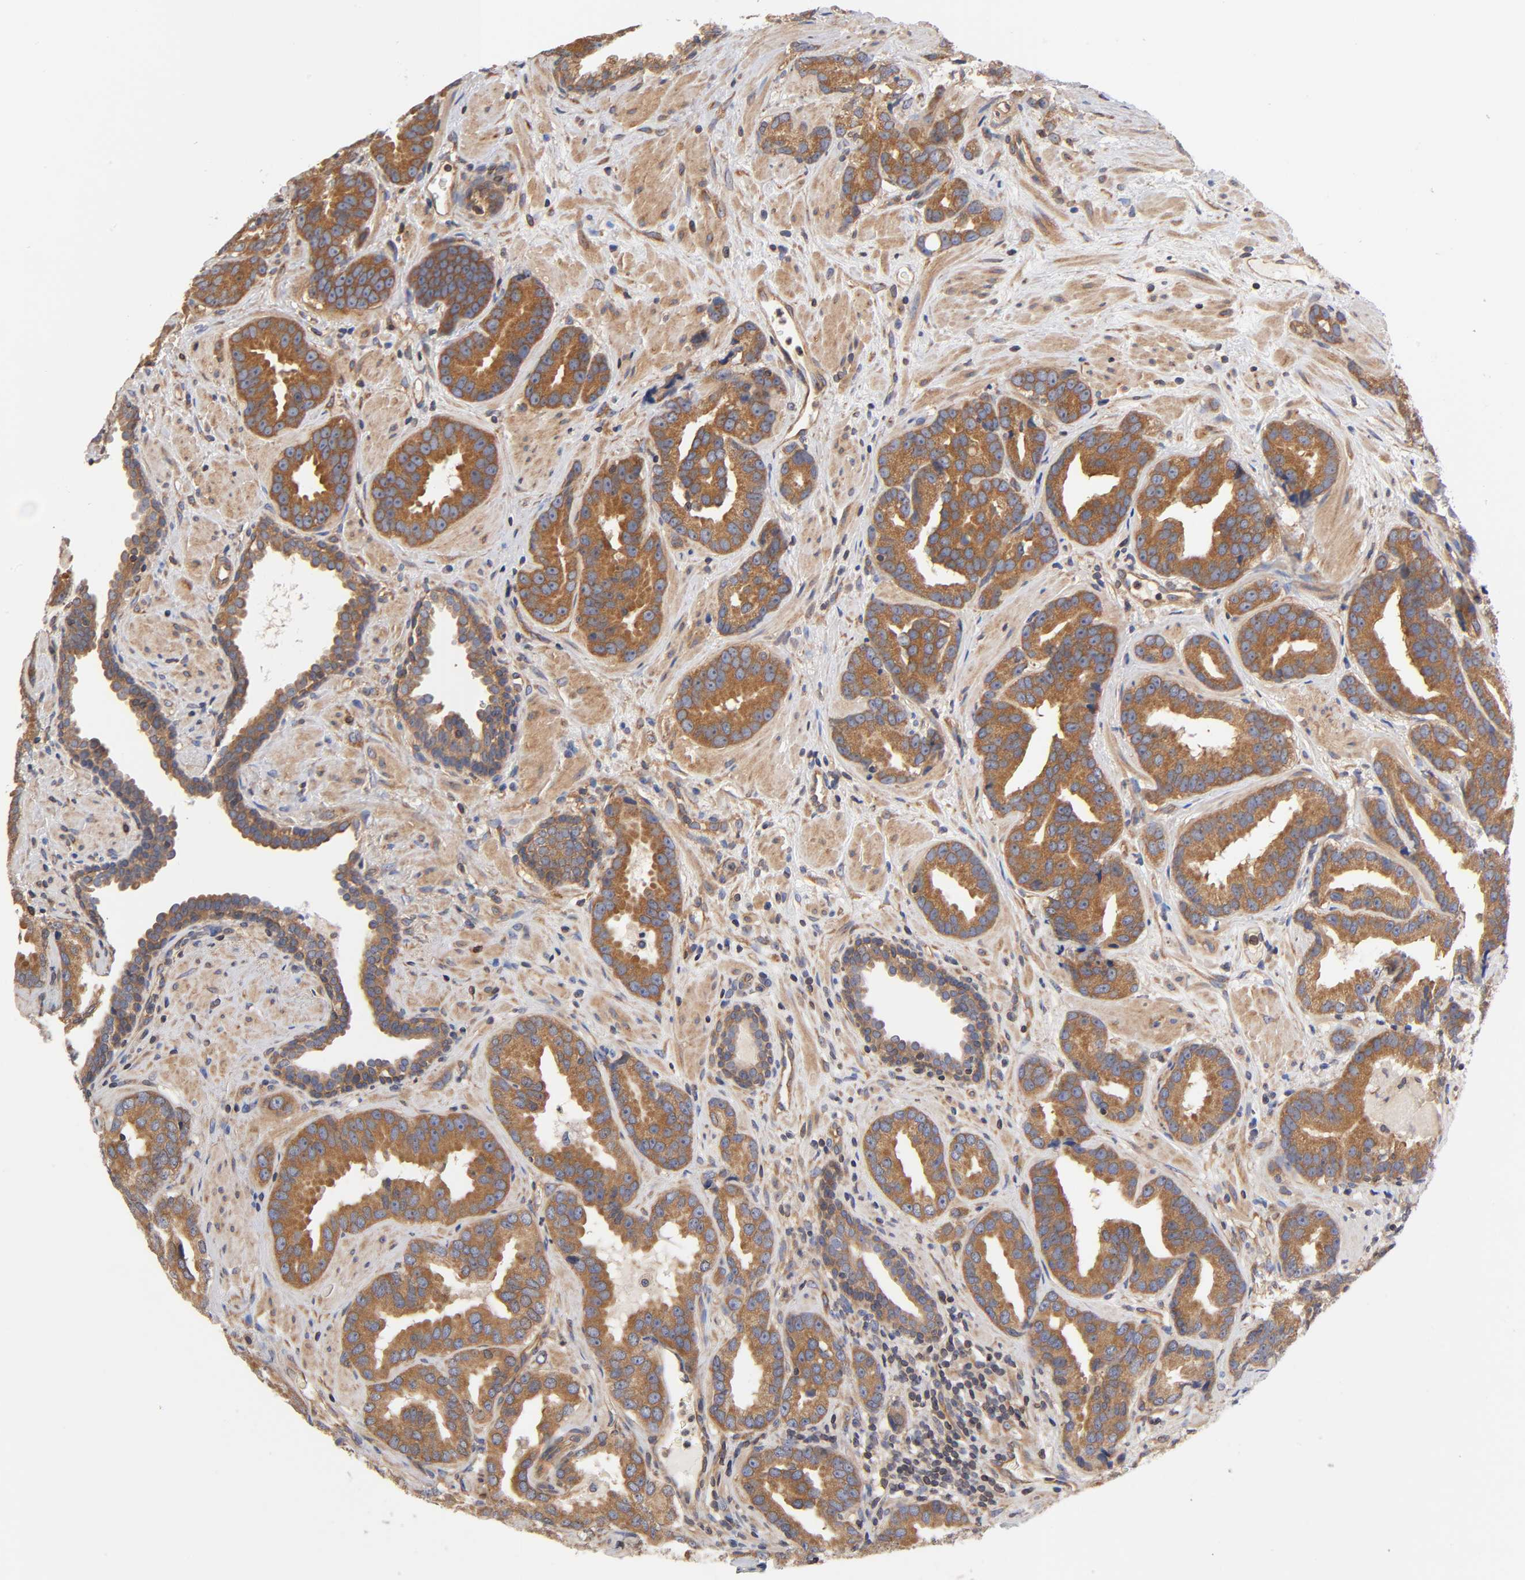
{"staining": {"intensity": "strong", "quantity": "25%-75%", "location": "cytoplasmic/membranous"}, "tissue": "prostate cancer", "cell_type": "Tumor cells", "image_type": "cancer", "snomed": [{"axis": "morphology", "description": "Adenocarcinoma, Low grade"}, {"axis": "topography", "description": "Prostate"}], "caption": "The photomicrograph displays immunohistochemical staining of prostate cancer (low-grade adenocarcinoma). There is strong cytoplasmic/membranous staining is present in about 25%-75% of tumor cells.", "gene": "STRN3", "patient": {"sex": "male", "age": 59}}